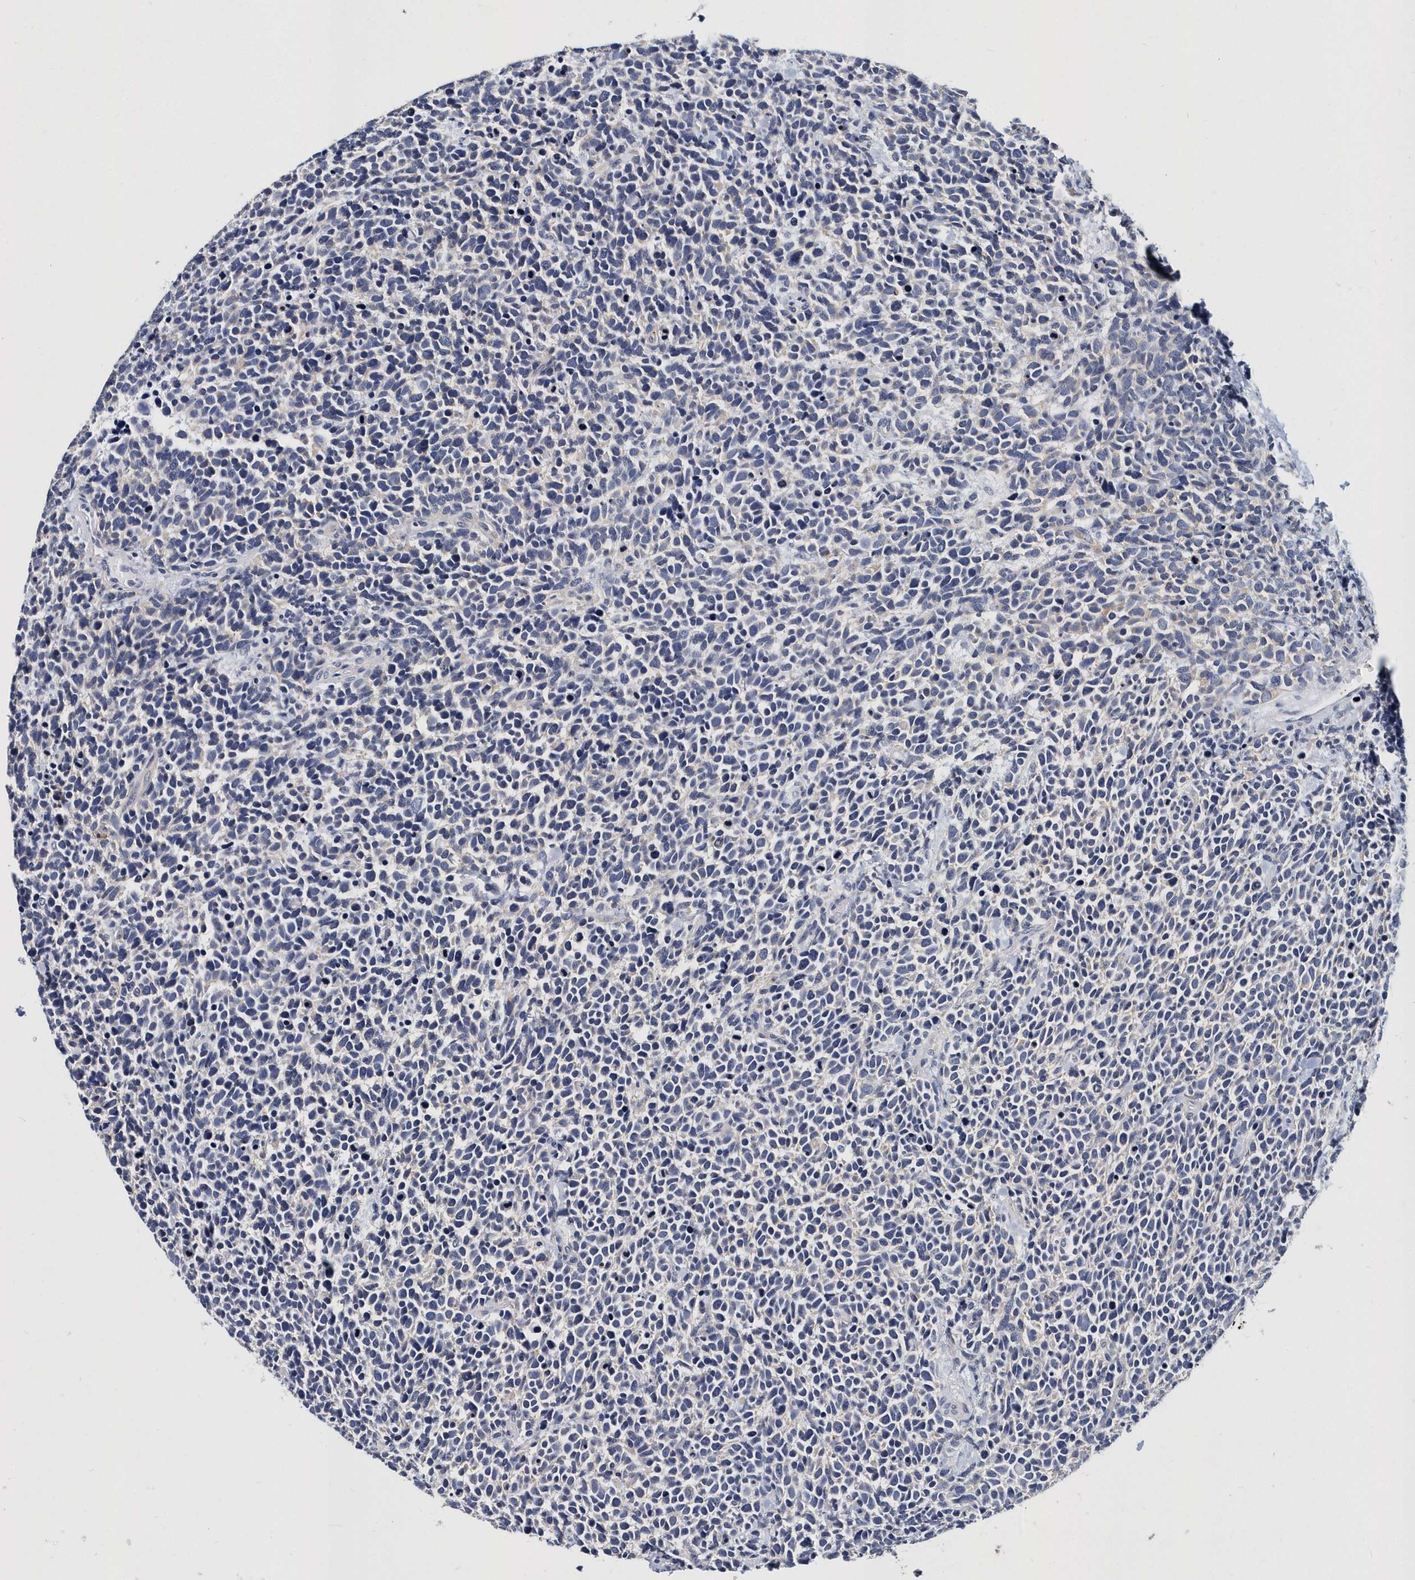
{"staining": {"intensity": "negative", "quantity": "none", "location": "none"}, "tissue": "urothelial cancer", "cell_type": "Tumor cells", "image_type": "cancer", "snomed": [{"axis": "morphology", "description": "Urothelial carcinoma, High grade"}, {"axis": "topography", "description": "Urinary bladder"}], "caption": "Immunohistochemistry of human urothelial carcinoma (high-grade) reveals no expression in tumor cells. (DAB (3,3'-diaminobenzidine) immunohistochemistry (IHC), high magnification).", "gene": "ITGA2B", "patient": {"sex": "female", "age": 82}}